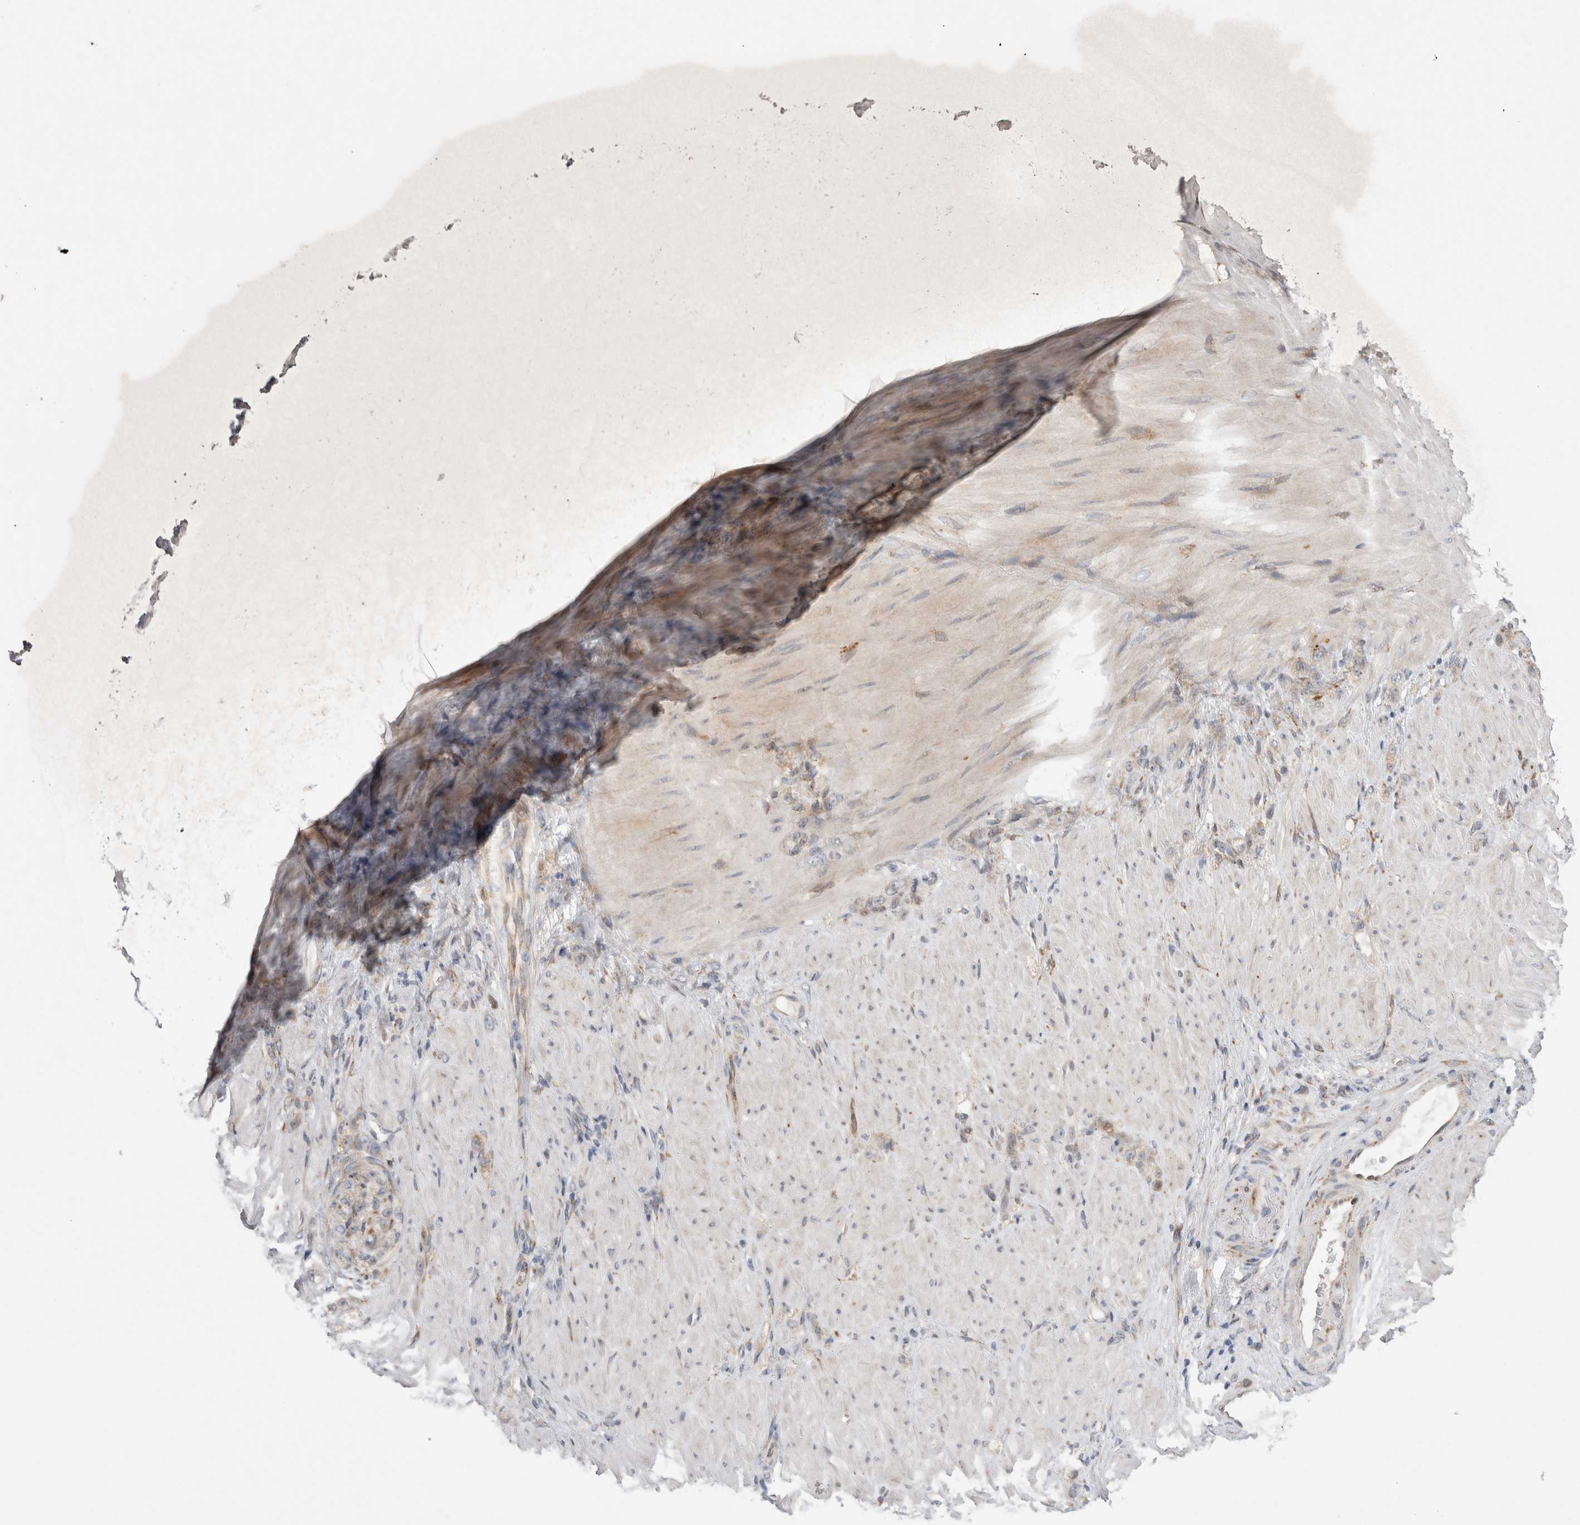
{"staining": {"intensity": "weak", "quantity": "<25%", "location": "cytoplasmic/membranous"}, "tissue": "stomach cancer", "cell_type": "Tumor cells", "image_type": "cancer", "snomed": [{"axis": "morphology", "description": "Normal tissue, NOS"}, {"axis": "morphology", "description": "Adenocarcinoma, NOS"}, {"axis": "topography", "description": "Stomach"}], "caption": "A high-resolution histopathology image shows immunohistochemistry staining of stomach adenocarcinoma, which exhibits no significant staining in tumor cells. (DAB (3,3'-diaminobenzidine) immunohistochemistry with hematoxylin counter stain).", "gene": "TRMT9B", "patient": {"sex": "male", "age": 82}}